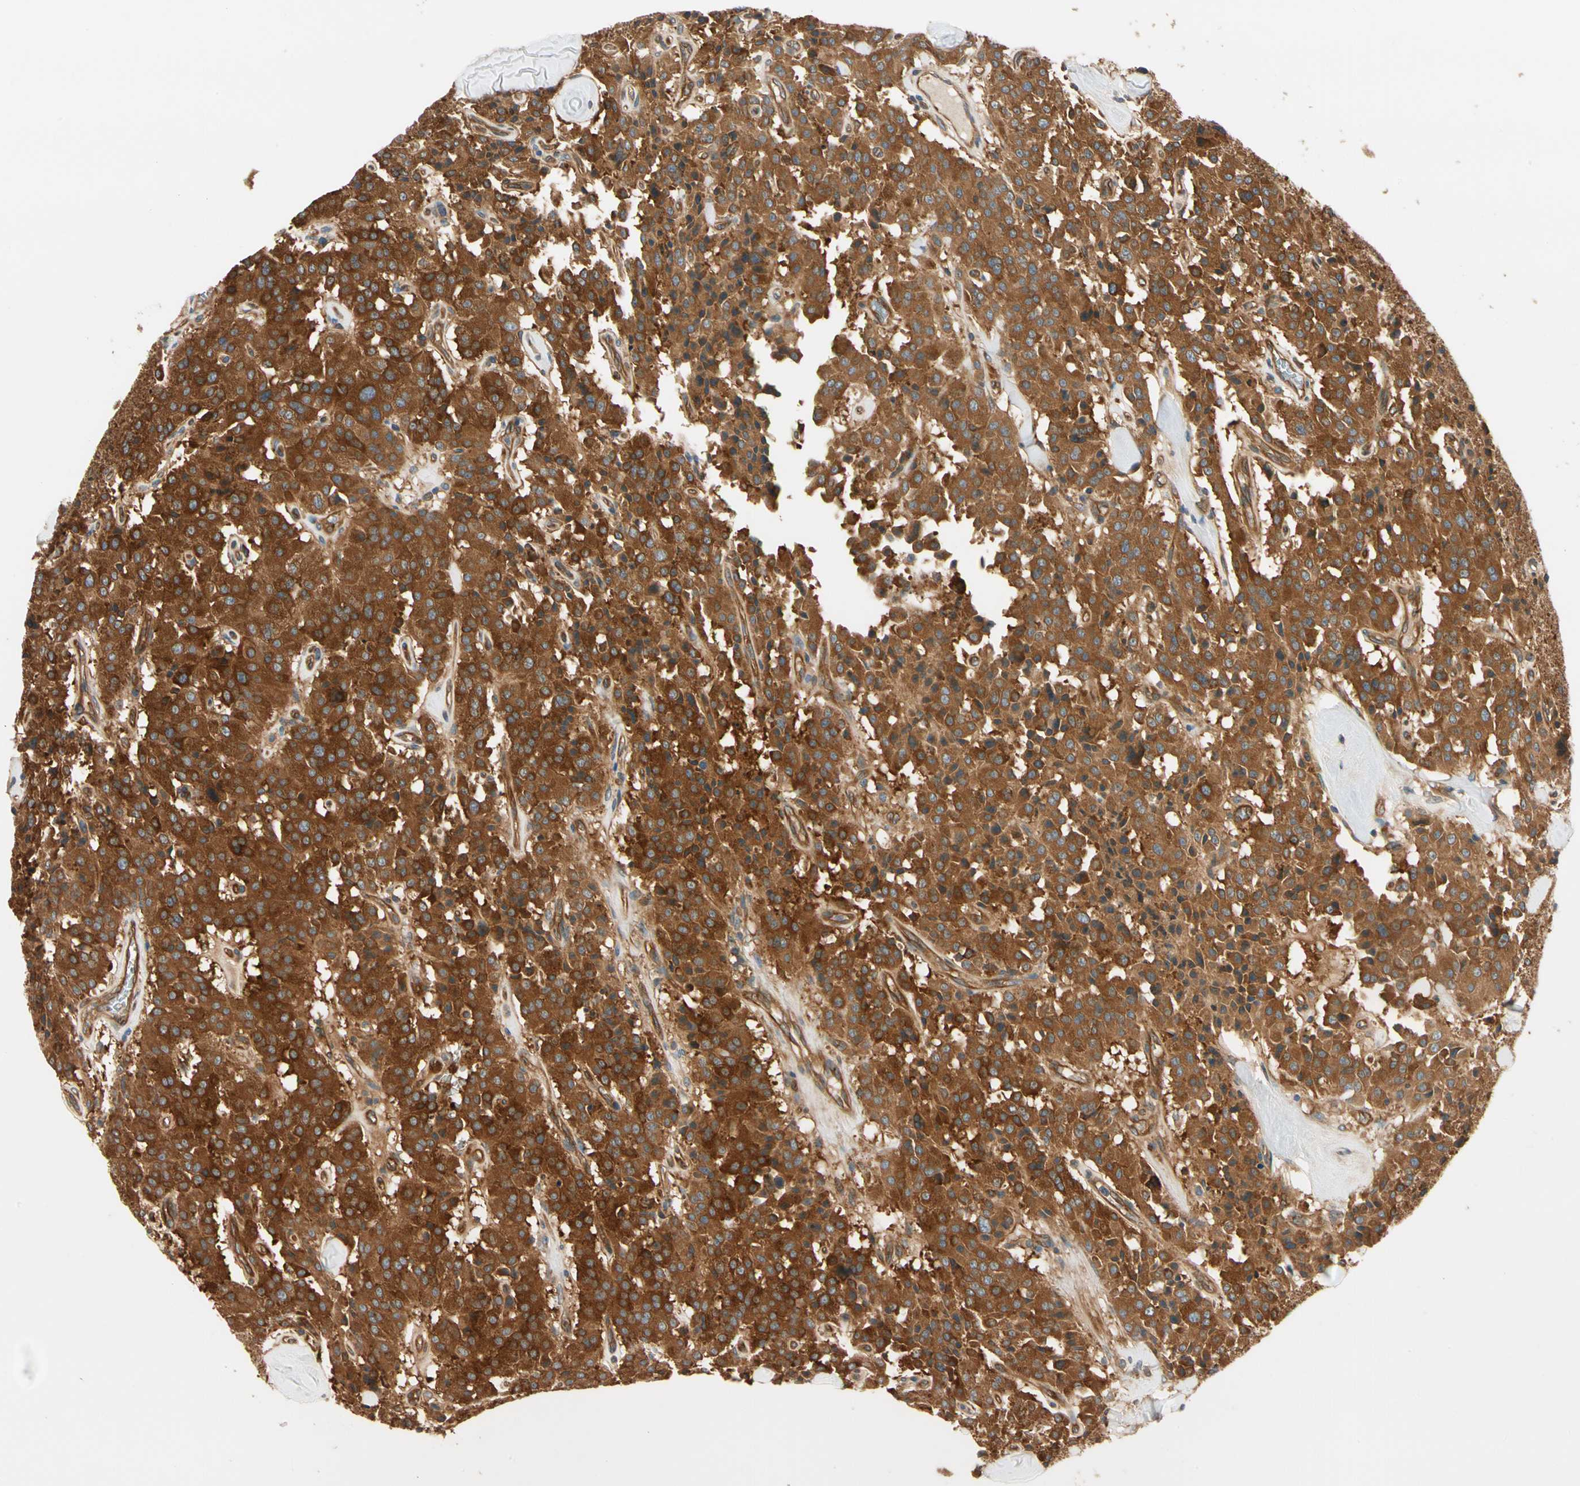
{"staining": {"intensity": "strong", "quantity": ">75%", "location": "cytoplasmic/membranous"}, "tissue": "carcinoid", "cell_type": "Tumor cells", "image_type": "cancer", "snomed": [{"axis": "morphology", "description": "Carcinoid, malignant, NOS"}, {"axis": "topography", "description": "Lung"}], "caption": "Tumor cells reveal high levels of strong cytoplasmic/membranous expression in about >75% of cells in human carcinoid.", "gene": "ROCK2", "patient": {"sex": "male", "age": 30}}